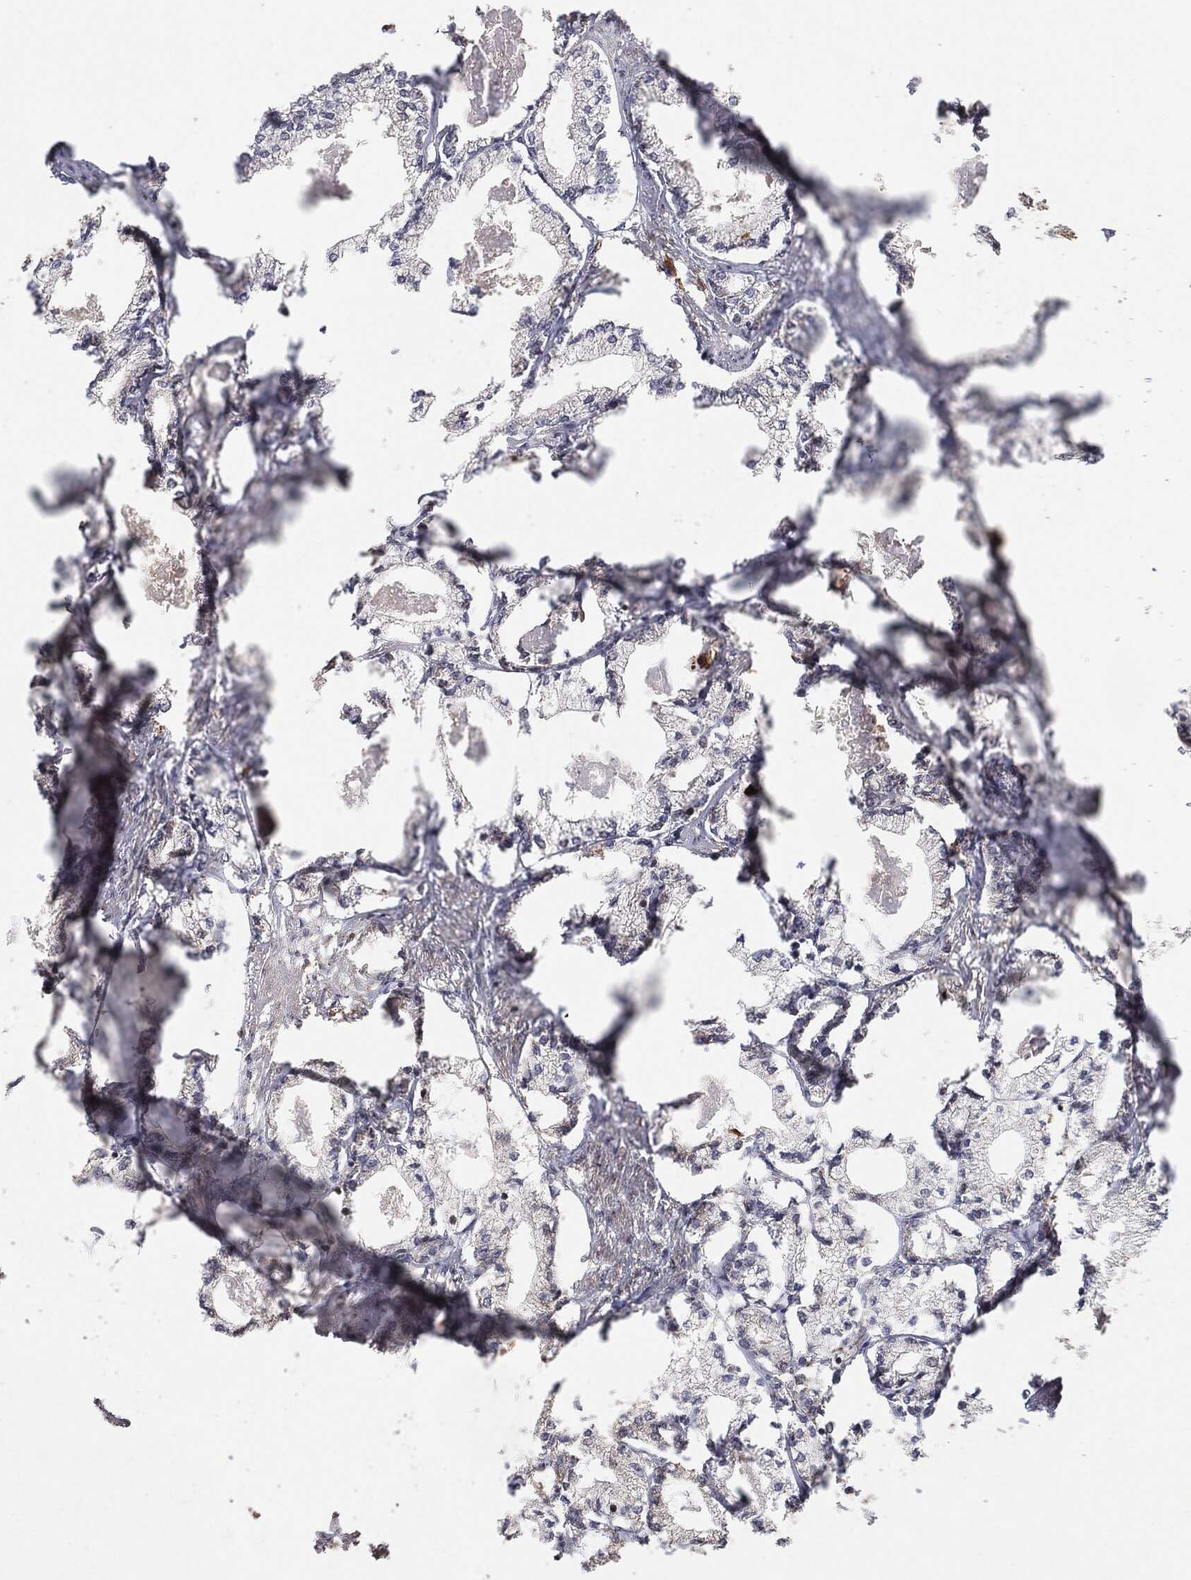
{"staining": {"intensity": "negative", "quantity": "none", "location": "none"}, "tissue": "prostate cancer", "cell_type": "Tumor cells", "image_type": "cancer", "snomed": [{"axis": "morphology", "description": "Adenocarcinoma, NOS"}, {"axis": "topography", "description": "Prostate"}], "caption": "High magnification brightfield microscopy of prostate cancer stained with DAB (brown) and counterstained with hematoxylin (blue): tumor cells show no significant staining.", "gene": "BCAR1", "patient": {"sex": "male", "age": 56}}